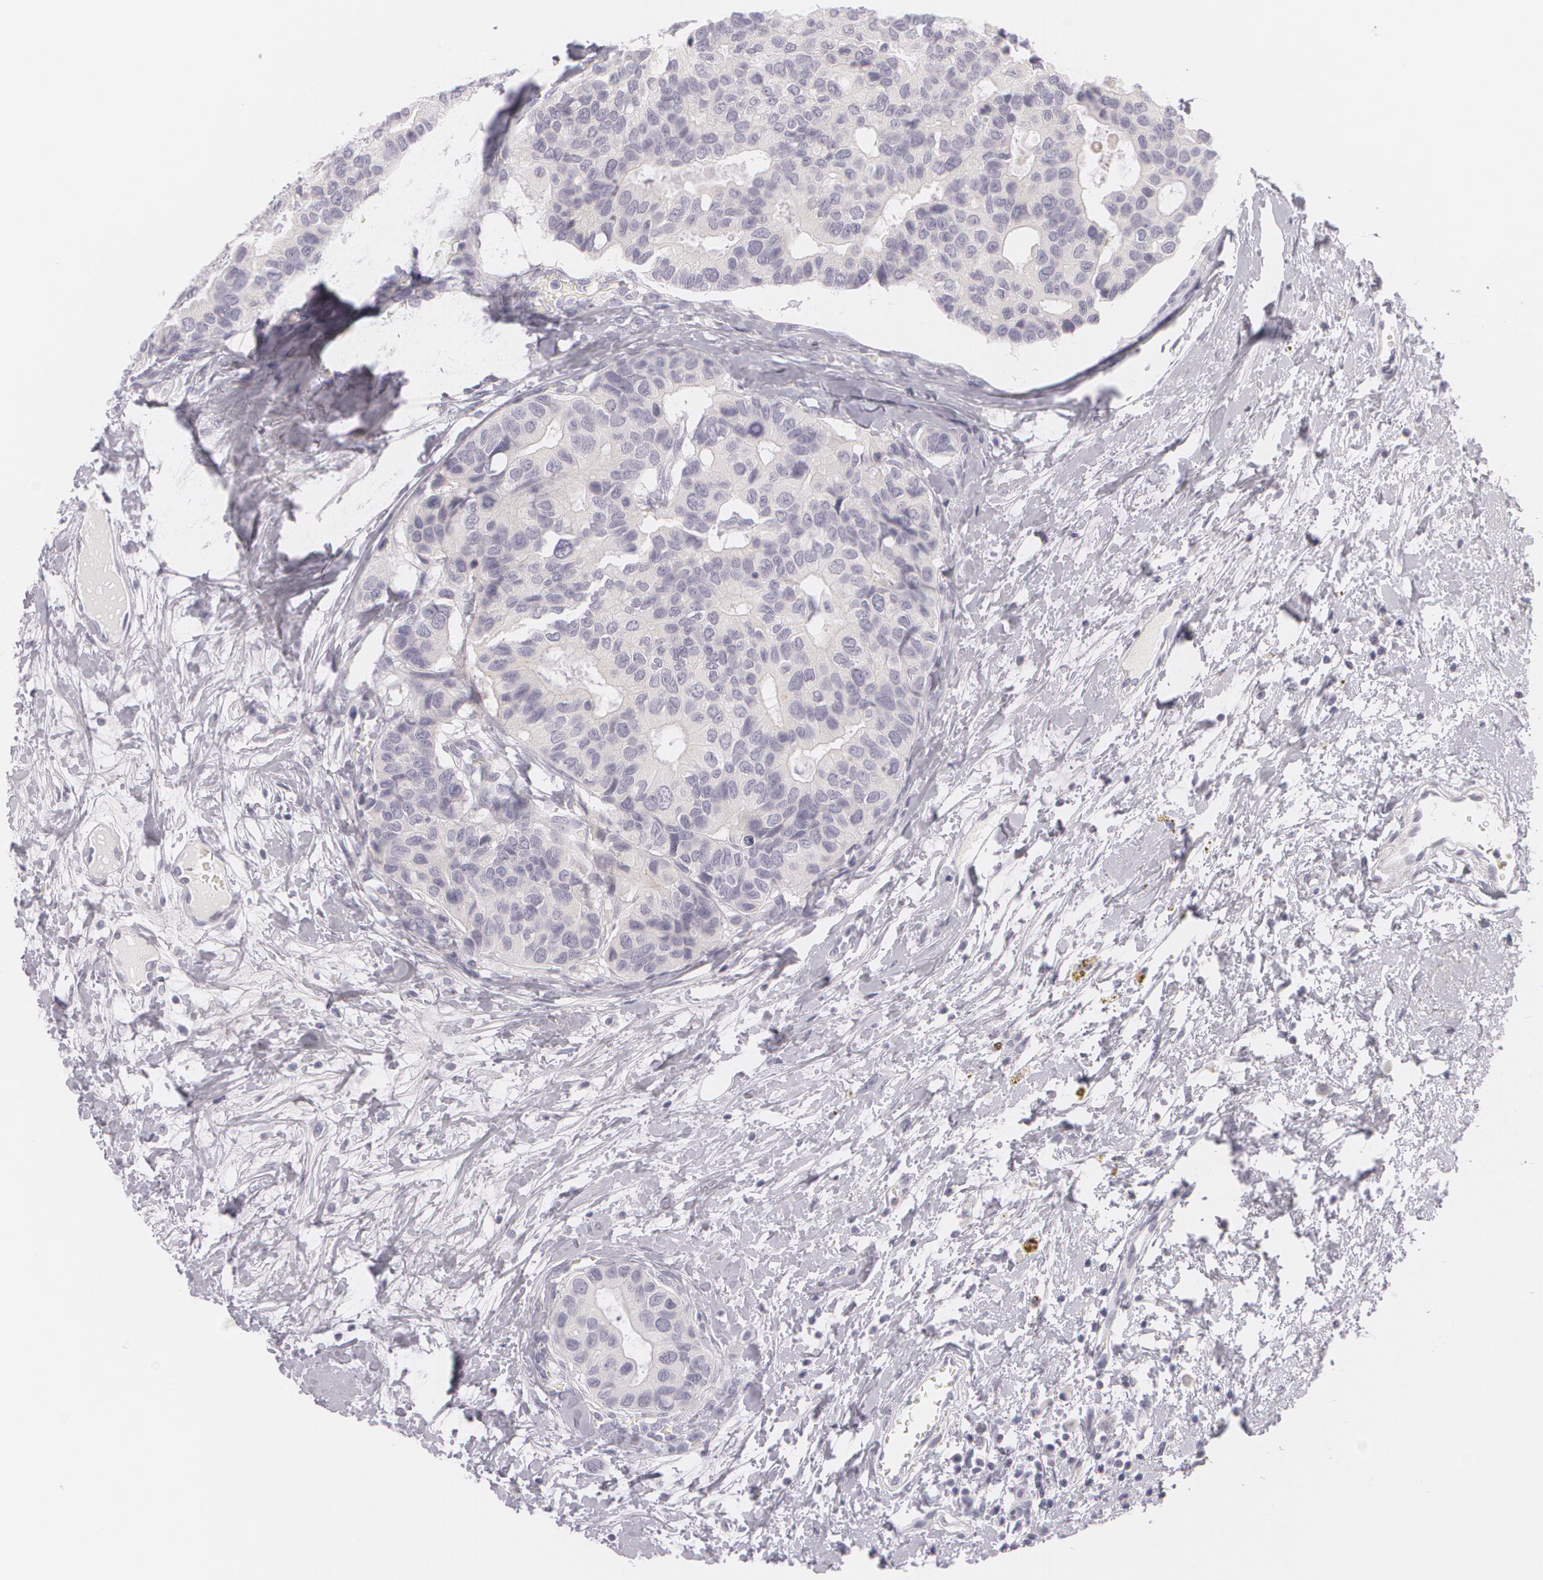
{"staining": {"intensity": "negative", "quantity": "none", "location": "none"}, "tissue": "breast cancer", "cell_type": "Tumor cells", "image_type": "cancer", "snomed": [{"axis": "morphology", "description": "Duct carcinoma"}, {"axis": "topography", "description": "Breast"}], "caption": "IHC histopathology image of neoplastic tissue: breast cancer (infiltrating ductal carcinoma) stained with DAB reveals no significant protein positivity in tumor cells.", "gene": "FAM181A", "patient": {"sex": "female", "age": 69}}